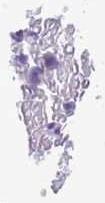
{"staining": {"intensity": "moderate", "quantity": "<25%", "location": "cytoplasmic/membranous"}, "tissue": "bone marrow", "cell_type": "Hematopoietic cells", "image_type": "normal", "snomed": [{"axis": "morphology", "description": "Normal tissue, NOS"}, {"axis": "topography", "description": "Bone marrow"}], "caption": "Protein positivity by immunohistochemistry displays moderate cytoplasmic/membranous positivity in approximately <25% of hematopoietic cells in normal bone marrow.", "gene": "MIDN", "patient": {"sex": "male", "age": 57}}